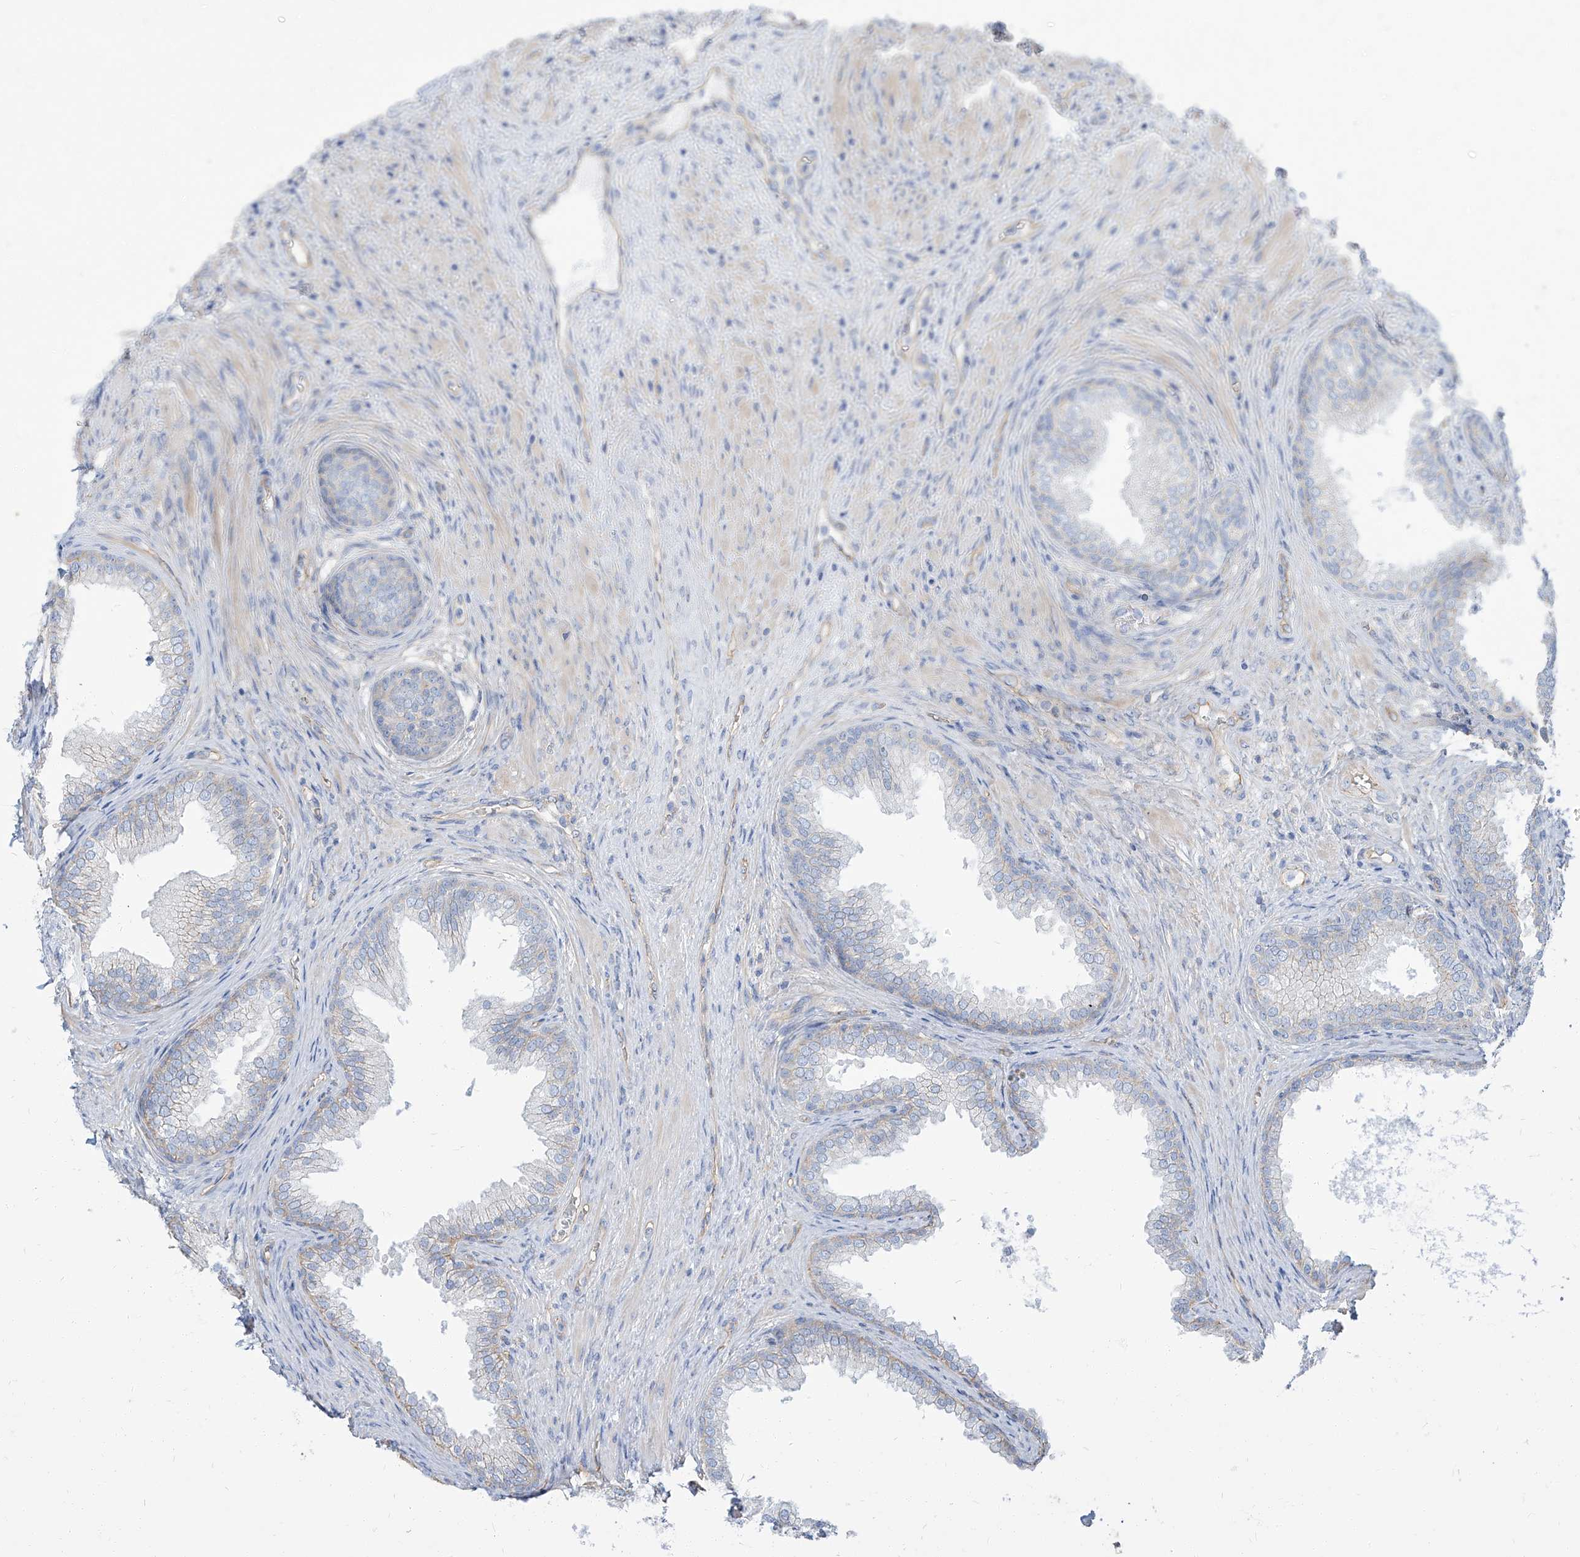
{"staining": {"intensity": "weak", "quantity": "<25%", "location": "cytoplasmic/membranous"}, "tissue": "prostate", "cell_type": "Glandular cells", "image_type": "normal", "snomed": [{"axis": "morphology", "description": "Normal tissue, NOS"}, {"axis": "topography", "description": "Prostate"}], "caption": "Immunohistochemistry image of normal human prostate stained for a protein (brown), which displays no positivity in glandular cells. (DAB IHC visualized using brightfield microscopy, high magnification).", "gene": "TXLNB", "patient": {"sex": "male", "age": 76}}